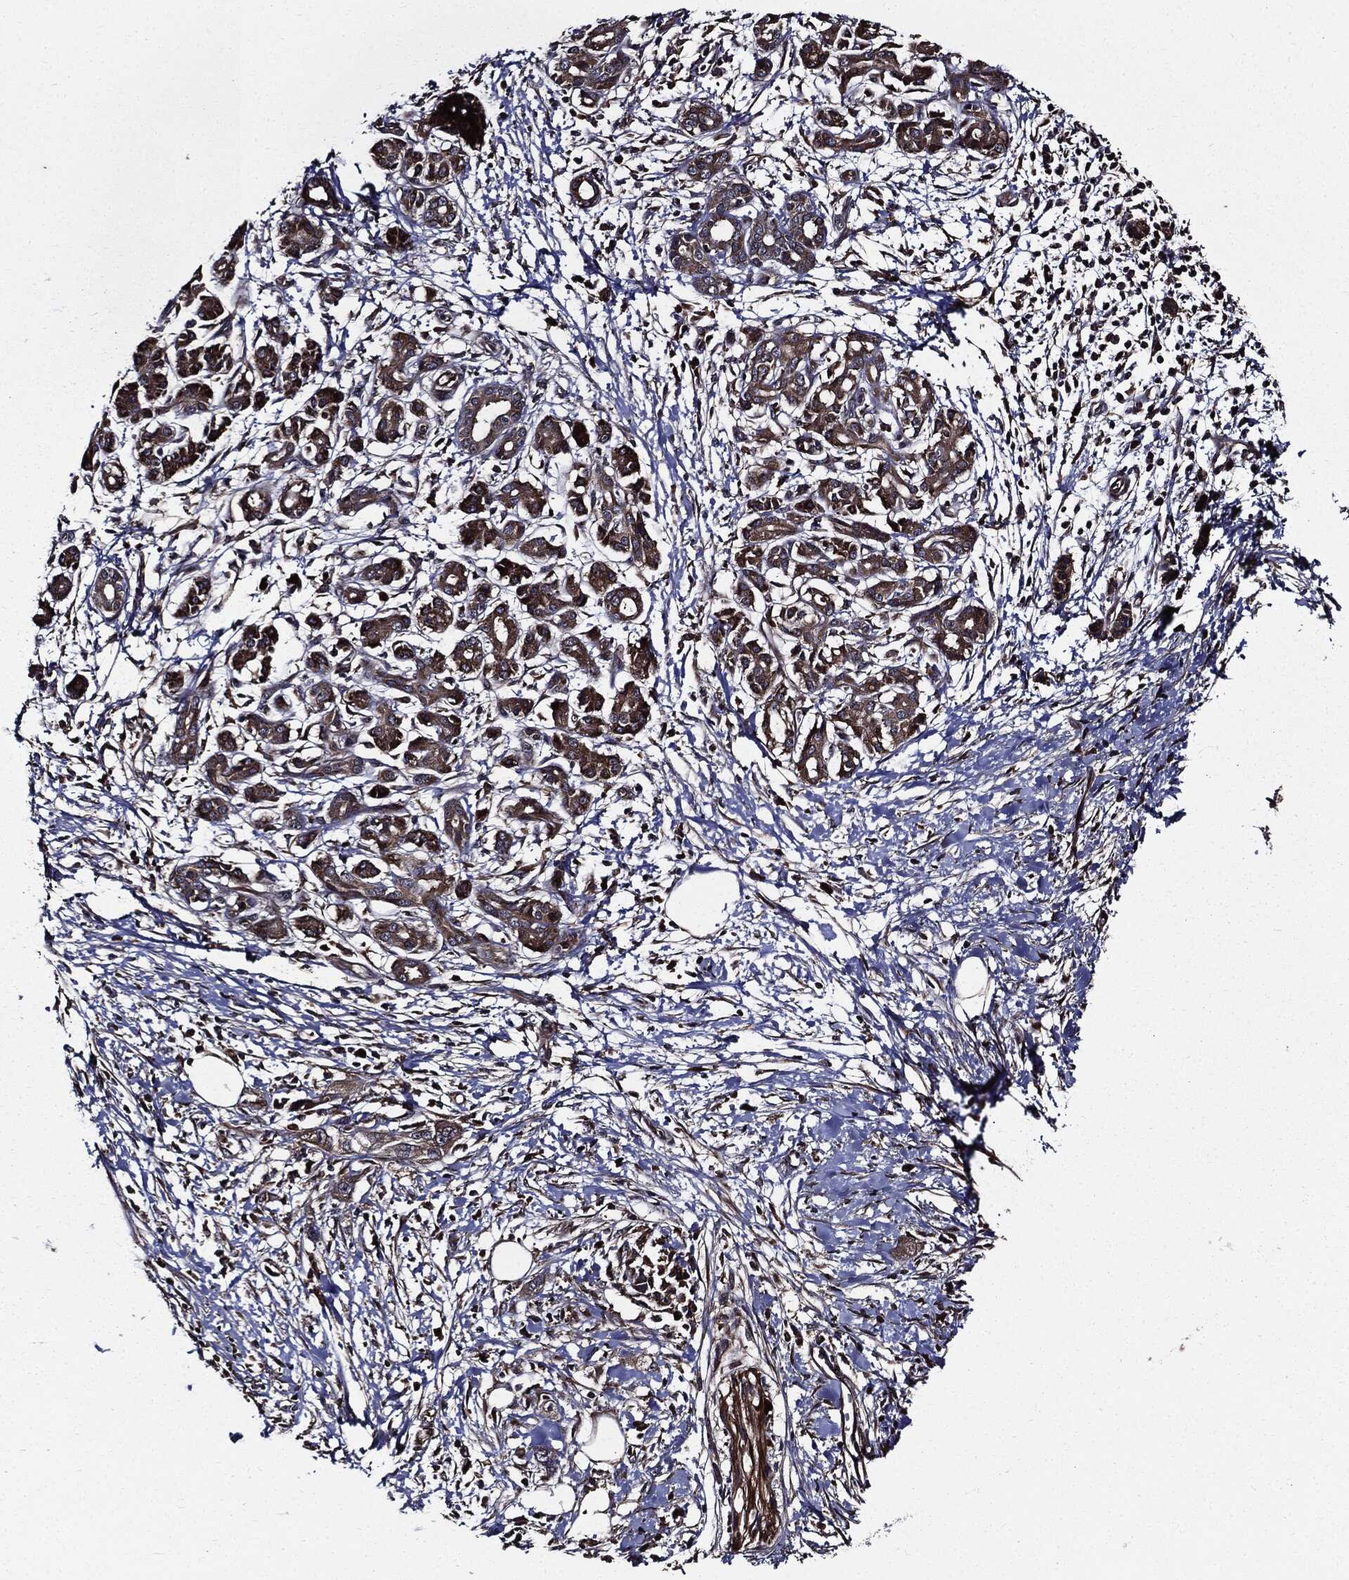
{"staining": {"intensity": "weak", "quantity": ">75%", "location": "cytoplasmic/membranous"}, "tissue": "pancreatic cancer", "cell_type": "Tumor cells", "image_type": "cancer", "snomed": [{"axis": "morphology", "description": "Adenocarcinoma, NOS"}, {"axis": "topography", "description": "Pancreas"}], "caption": "Pancreatic cancer tissue demonstrates weak cytoplasmic/membranous staining in about >75% of tumor cells, visualized by immunohistochemistry. The protein is shown in brown color, while the nuclei are stained blue.", "gene": "HTT", "patient": {"sex": "male", "age": 72}}